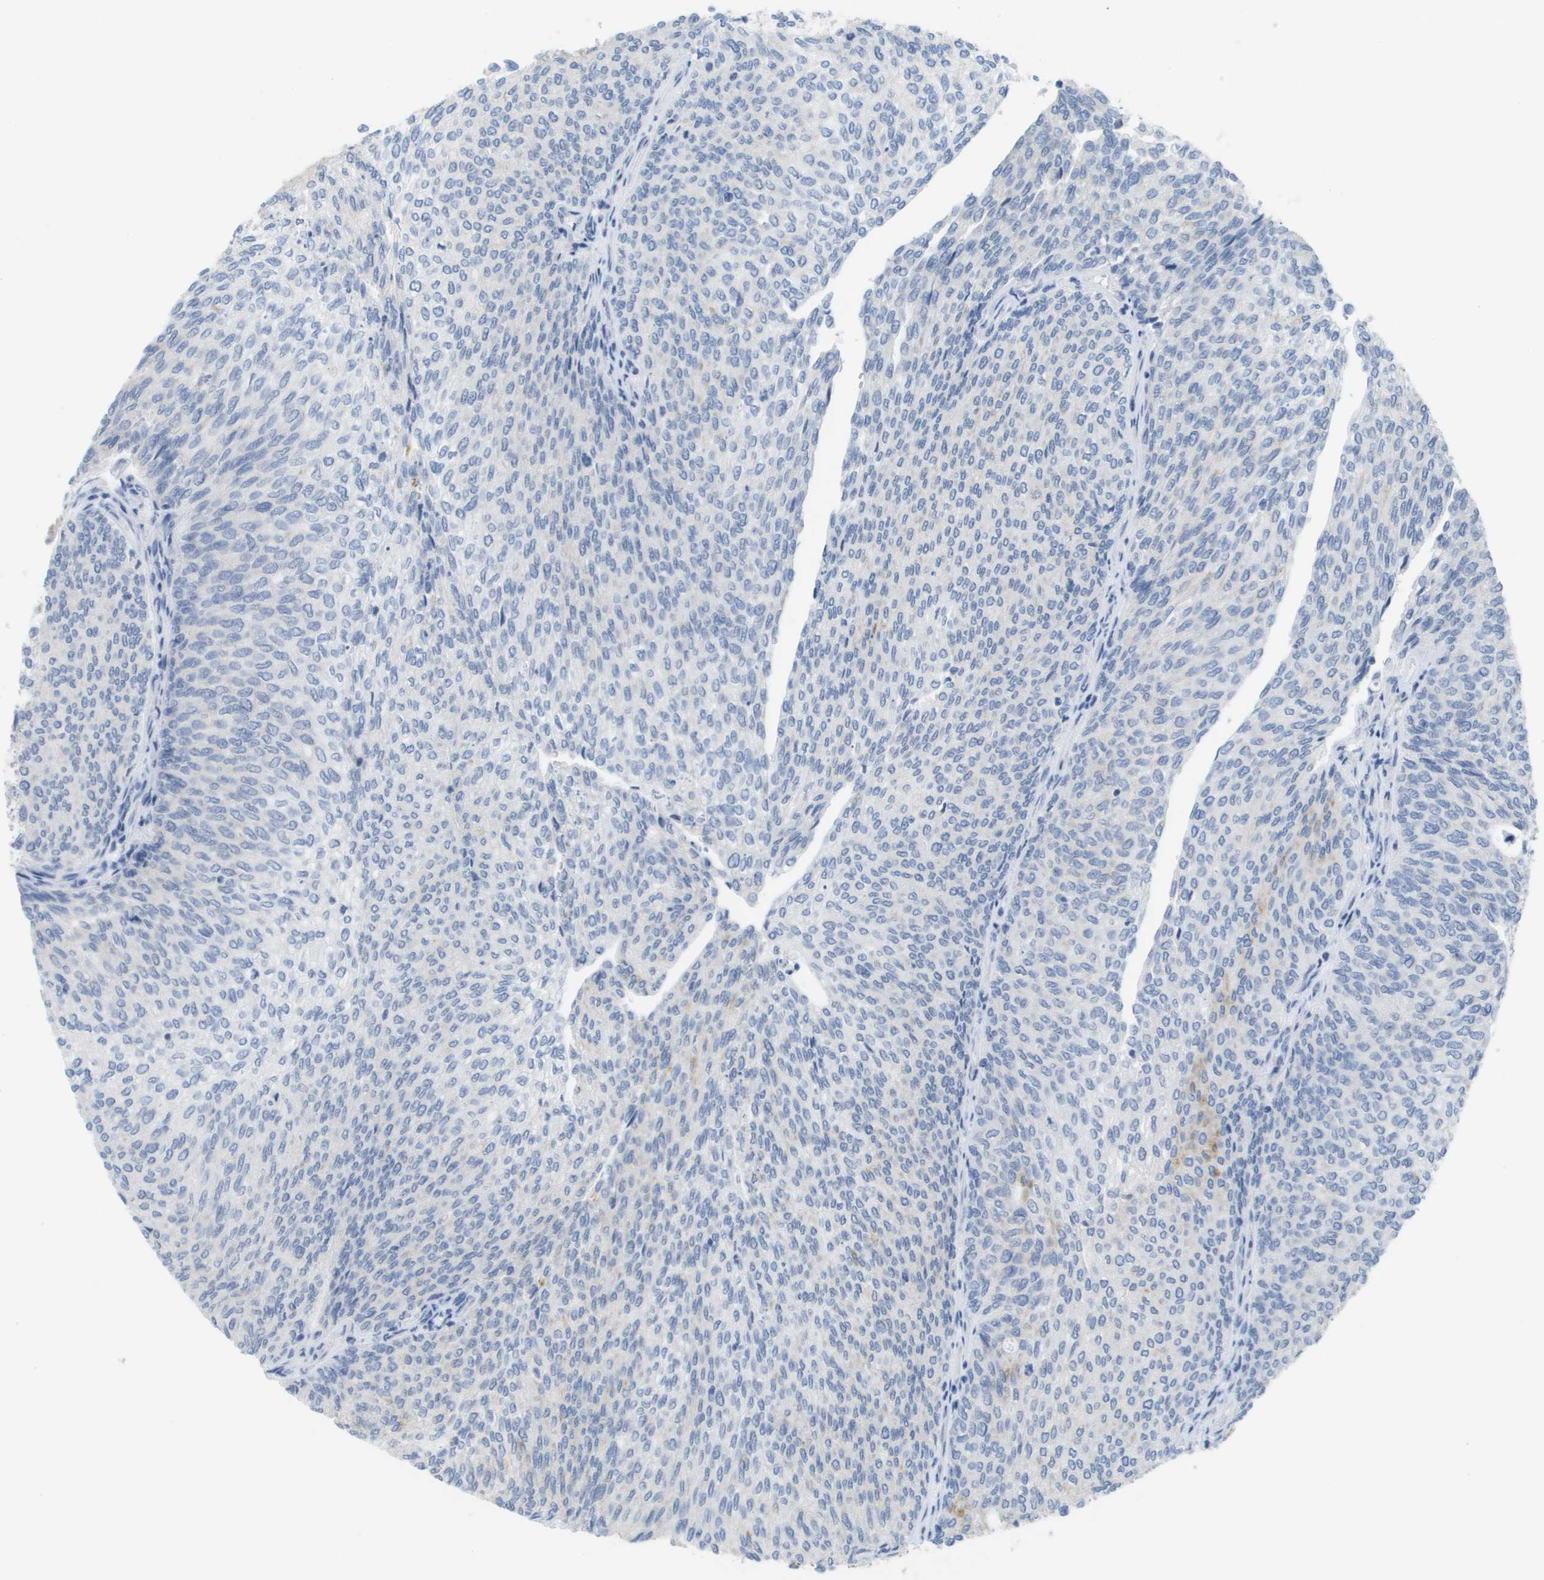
{"staining": {"intensity": "negative", "quantity": "none", "location": "none"}, "tissue": "urothelial cancer", "cell_type": "Tumor cells", "image_type": "cancer", "snomed": [{"axis": "morphology", "description": "Urothelial carcinoma, Low grade"}, {"axis": "topography", "description": "Urinary bladder"}], "caption": "High magnification brightfield microscopy of urothelial cancer stained with DAB (3,3'-diaminobenzidine) (brown) and counterstained with hematoxylin (blue): tumor cells show no significant staining. Brightfield microscopy of immunohistochemistry (IHC) stained with DAB (3,3'-diaminobenzidine) (brown) and hematoxylin (blue), captured at high magnification.", "gene": "PDE4A", "patient": {"sex": "female", "age": 79}}